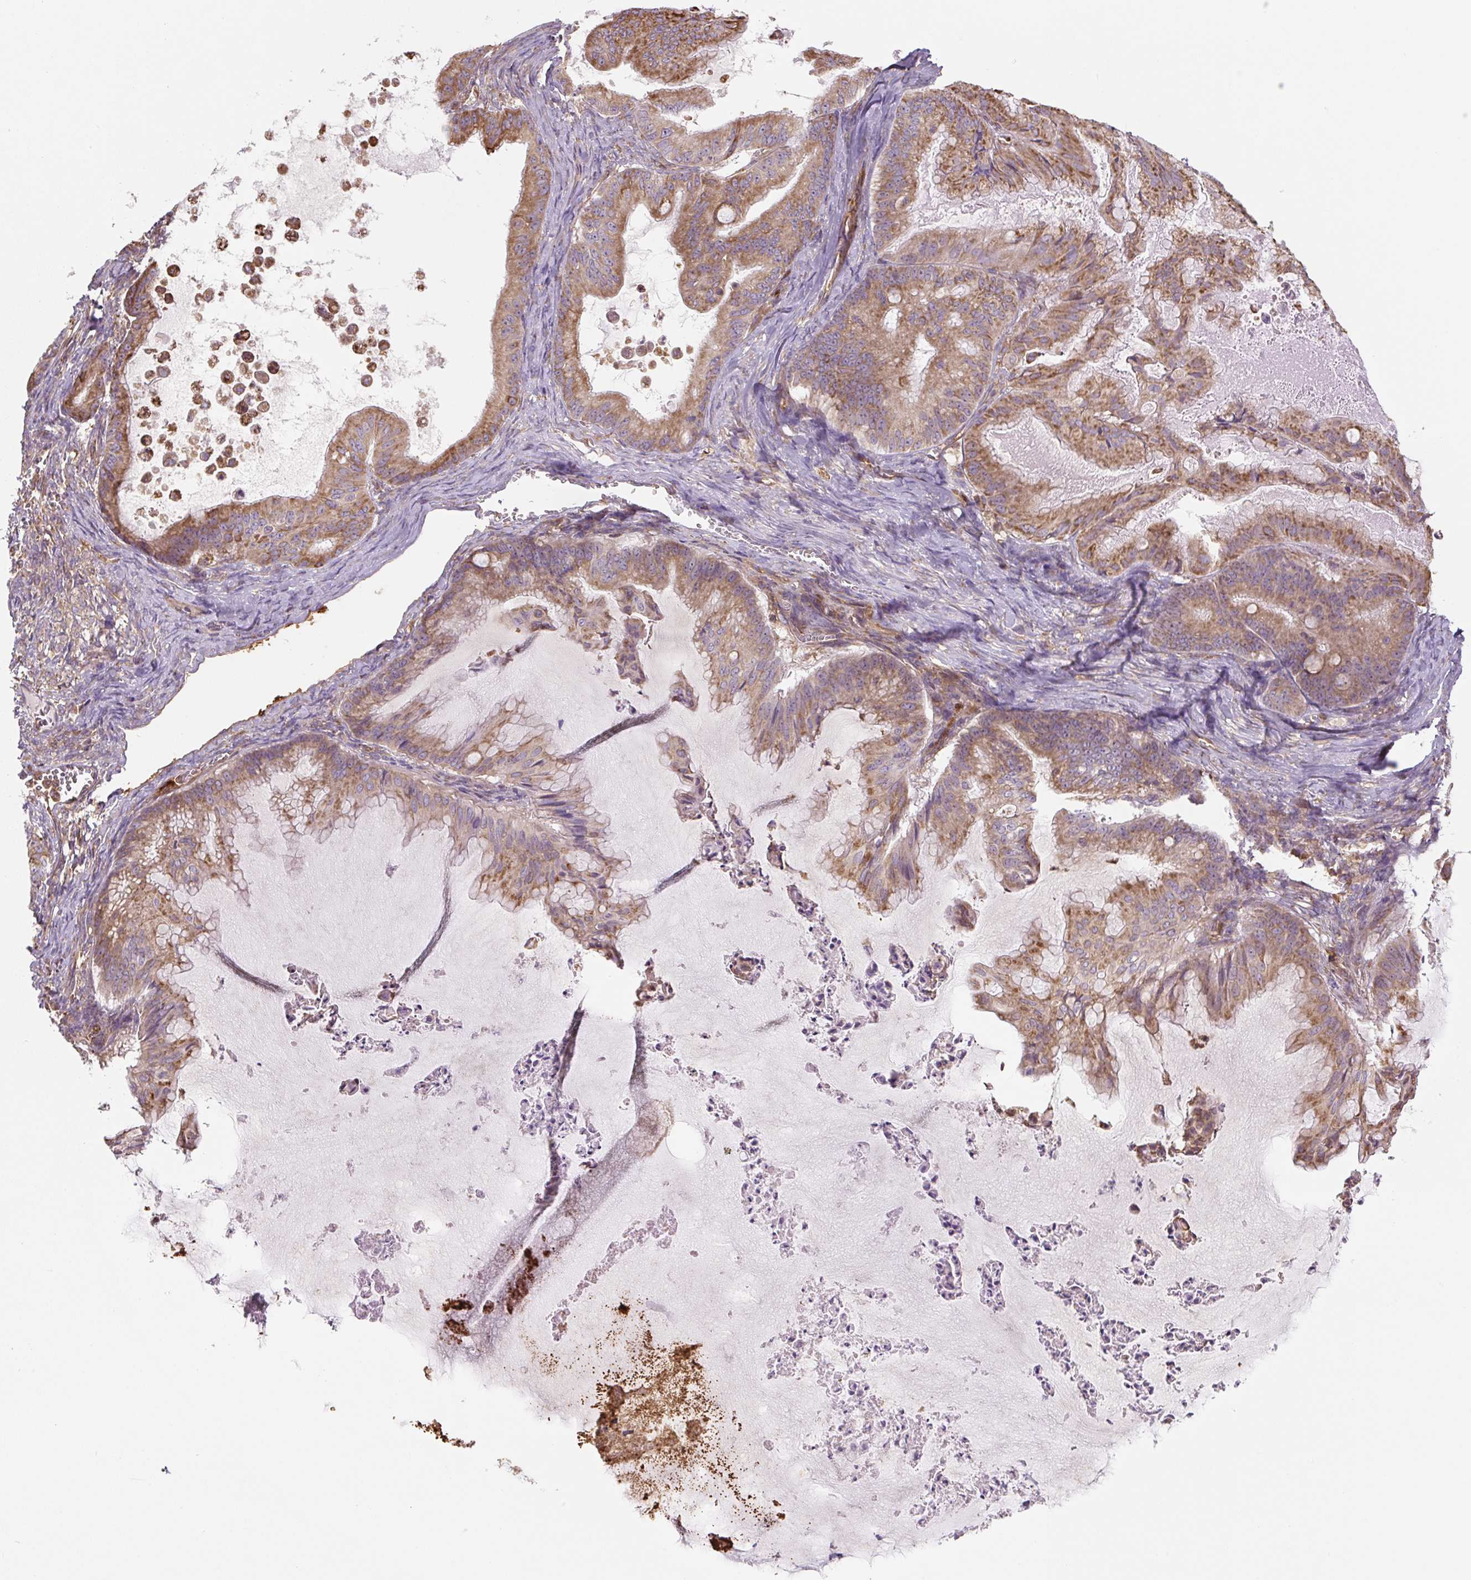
{"staining": {"intensity": "moderate", "quantity": ">75%", "location": "cytoplasmic/membranous"}, "tissue": "ovarian cancer", "cell_type": "Tumor cells", "image_type": "cancer", "snomed": [{"axis": "morphology", "description": "Cystadenocarcinoma, mucinous, NOS"}, {"axis": "topography", "description": "Ovary"}], "caption": "Mucinous cystadenocarcinoma (ovarian) stained with DAB IHC shows medium levels of moderate cytoplasmic/membranous positivity in approximately >75% of tumor cells.", "gene": "RASA1", "patient": {"sex": "female", "age": 71}}